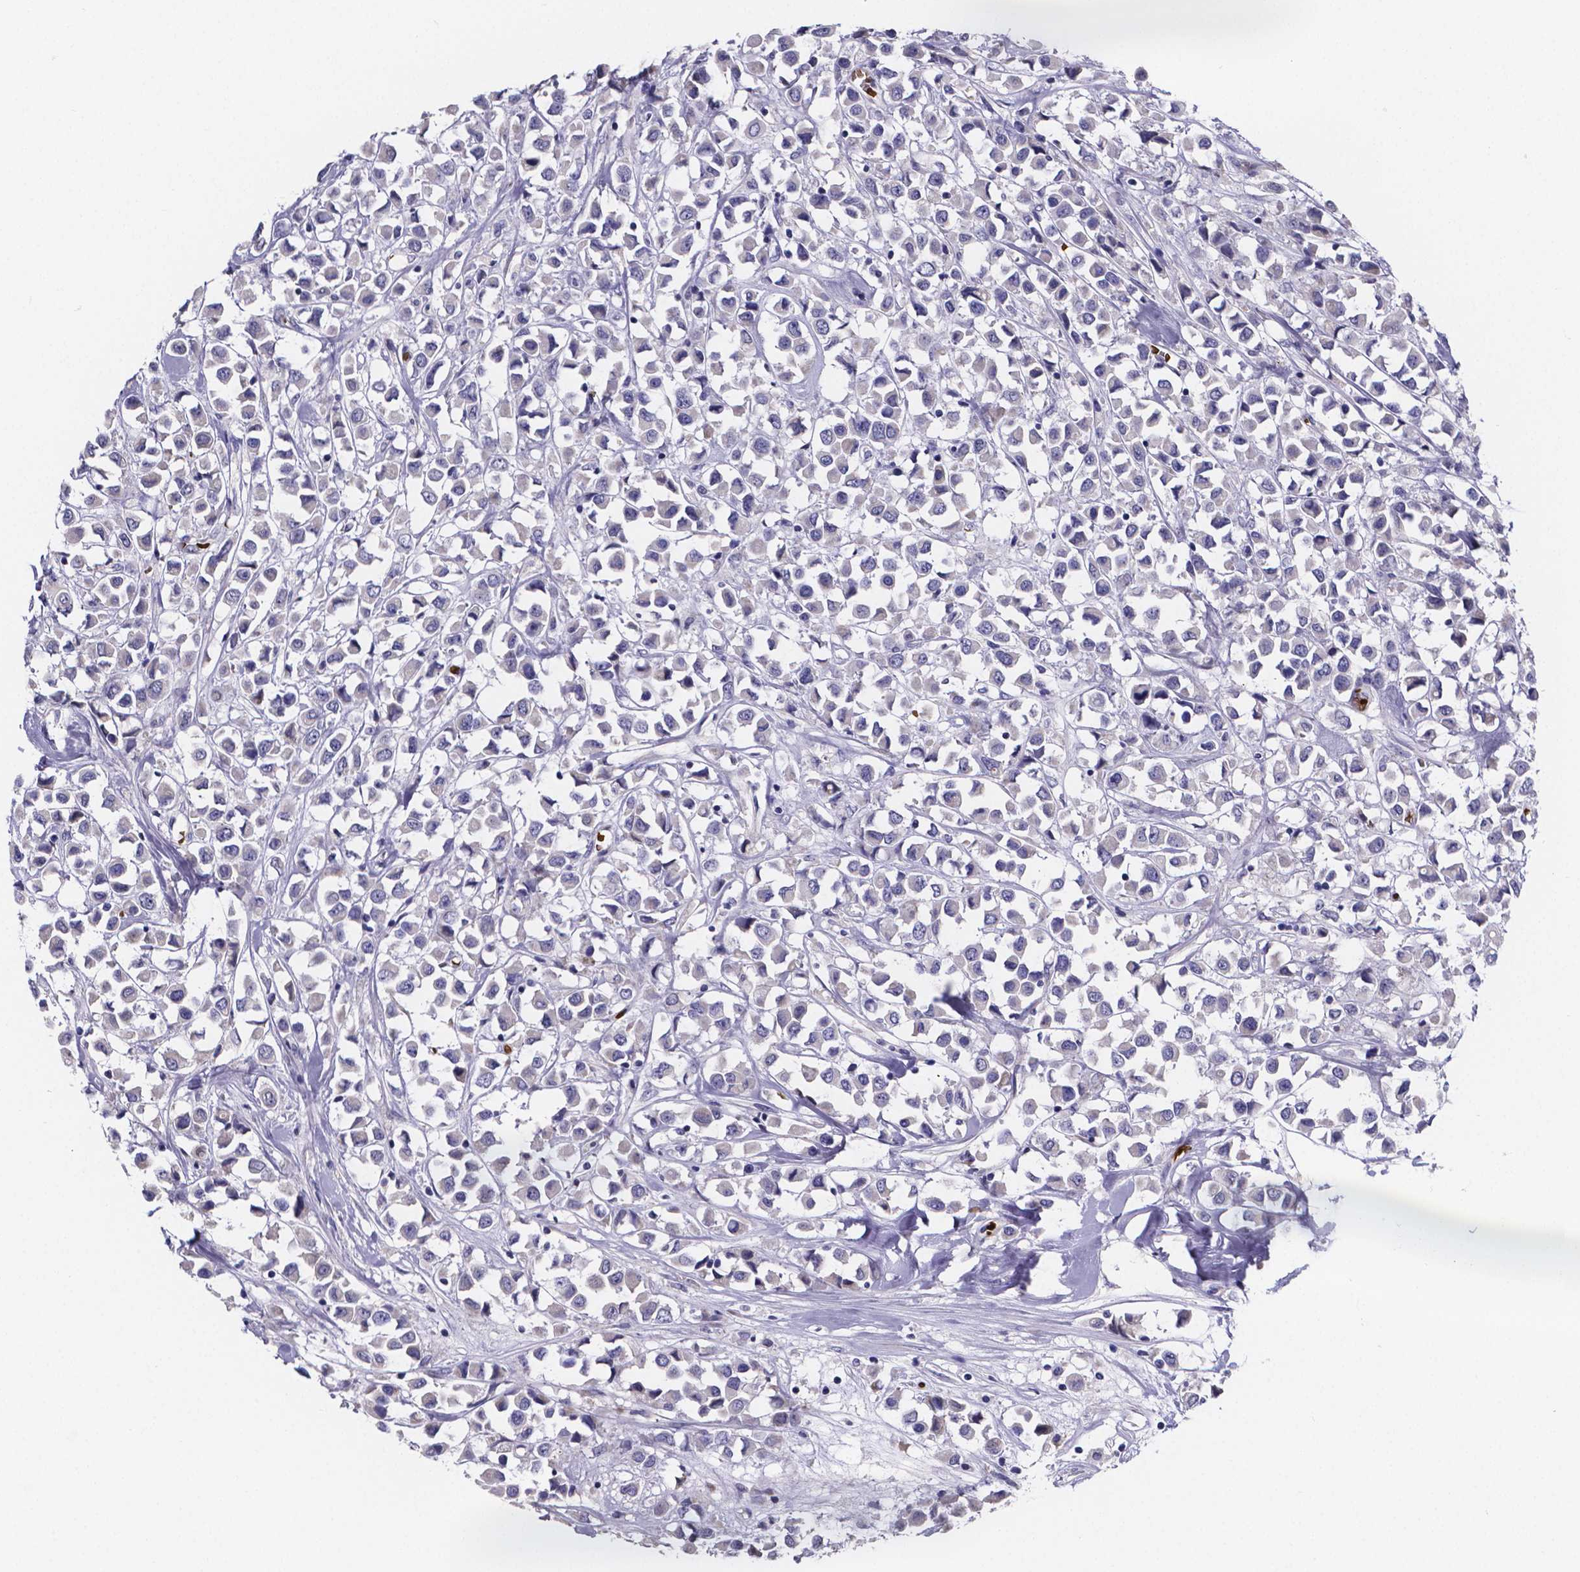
{"staining": {"intensity": "negative", "quantity": "none", "location": "none"}, "tissue": "breast cancer", "cell_type": "Tumor cells", "image_type": "cancer", "snomed": [{"axis": "morphology", "description": "Duct carcinoma"}, {"axis": "topography", "description": "Breast"}], "caption": "Breast cancer (intraductal carcinoma) was stained to show a protein in brown. There is no significant staining in tumor cells. Brightfield microscopy of IHC stained with DAB (brown) and hematoxylin (blue), captured at high magnification.", "gene": "GABRA3", "patient": {"sex": "female", "age": 61}}